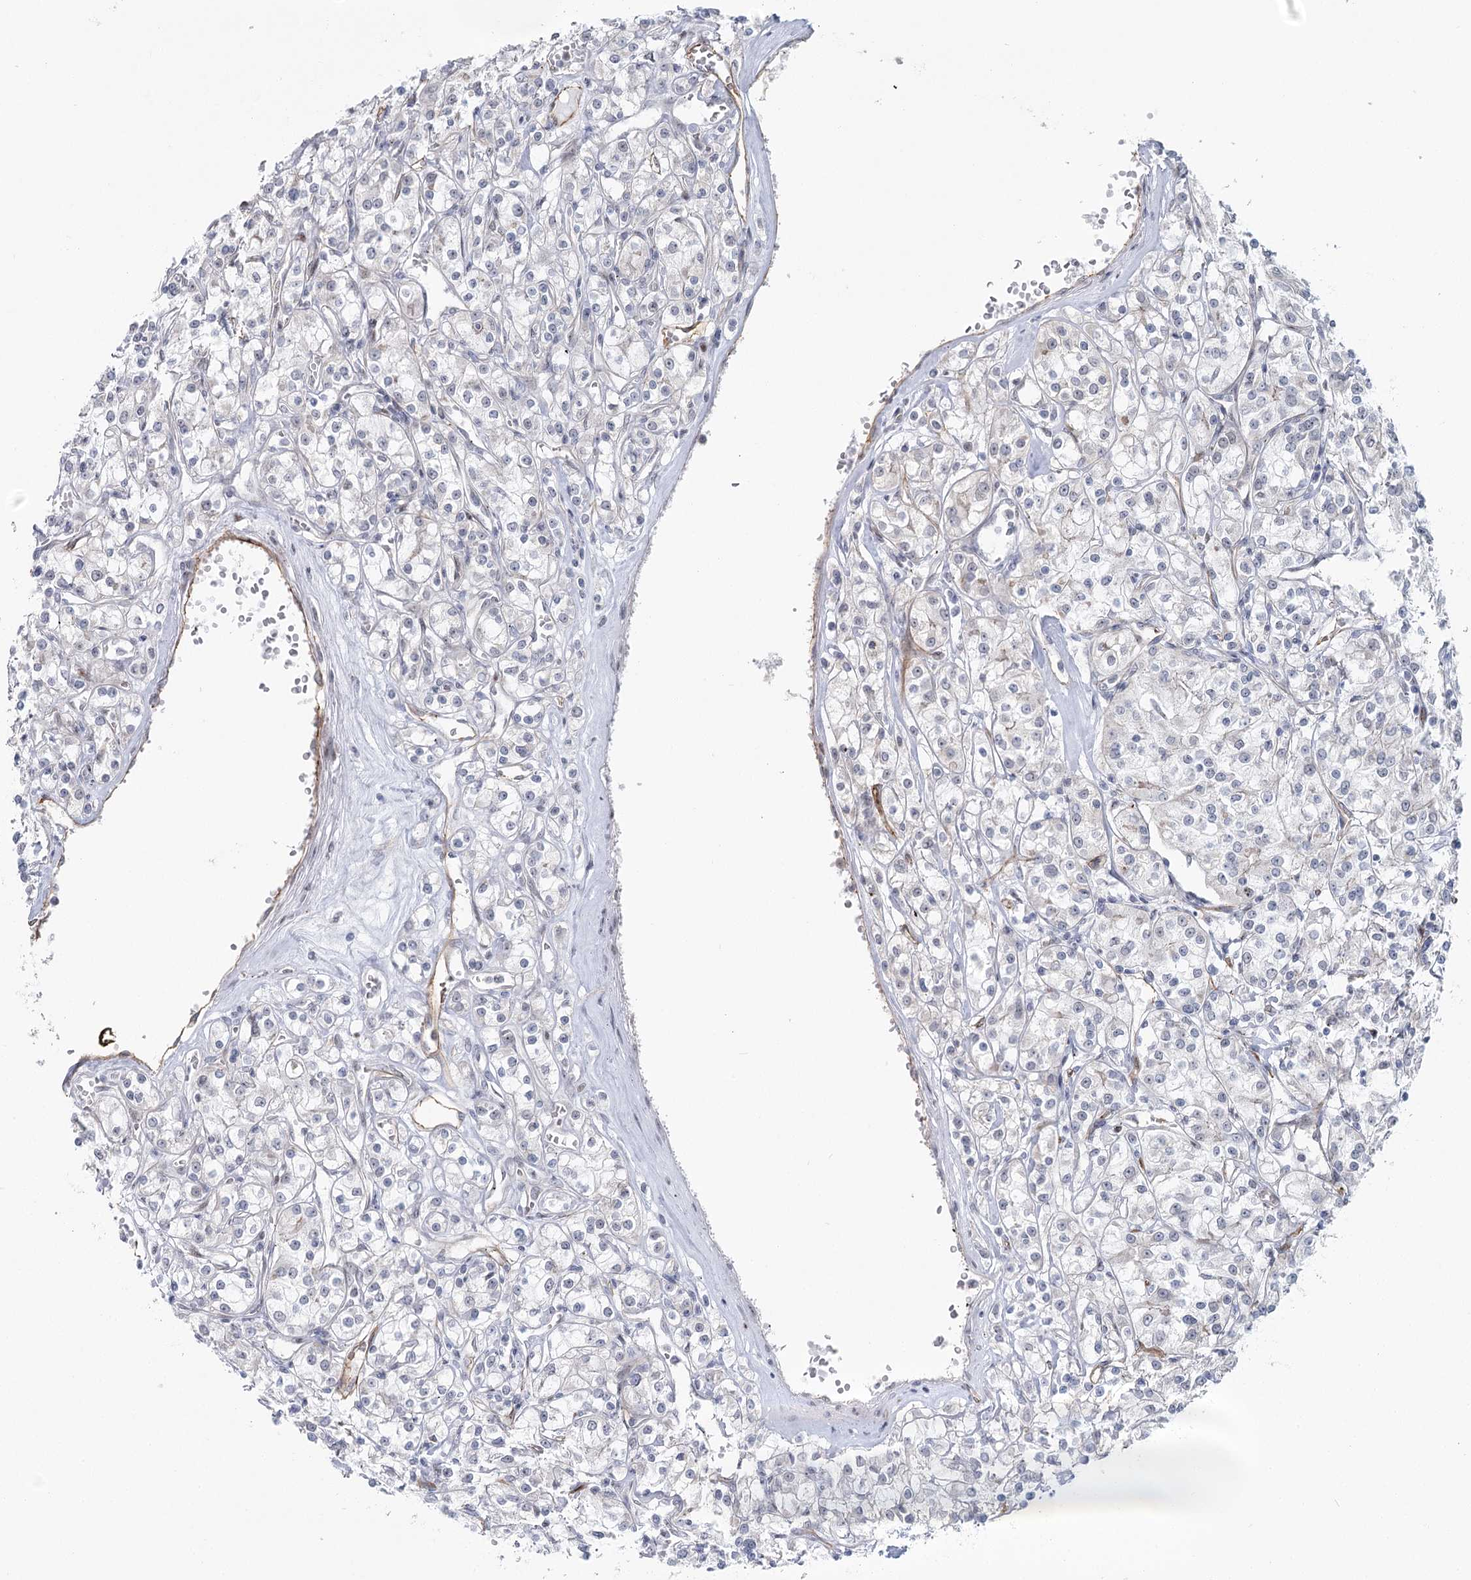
{"staining": {"intensity": "negative", "quantity": "none", "location": "none"}, "tissue": "renal cancer", "cell_type": "Tumor cells", "image_type": "cancer", "snomed": [{"axis": "morphology", "description": "Adenocarcinoma, NOS"}, {"axis": "topography", "description": "Kidney"}], "caption": "DAB immunohistochemical staining of renal cancer (adenocarcinoma) displays no significant expression in tumor cells.", "gene": "ABHD8", "patient": {"sex": "female", "age": 59}}